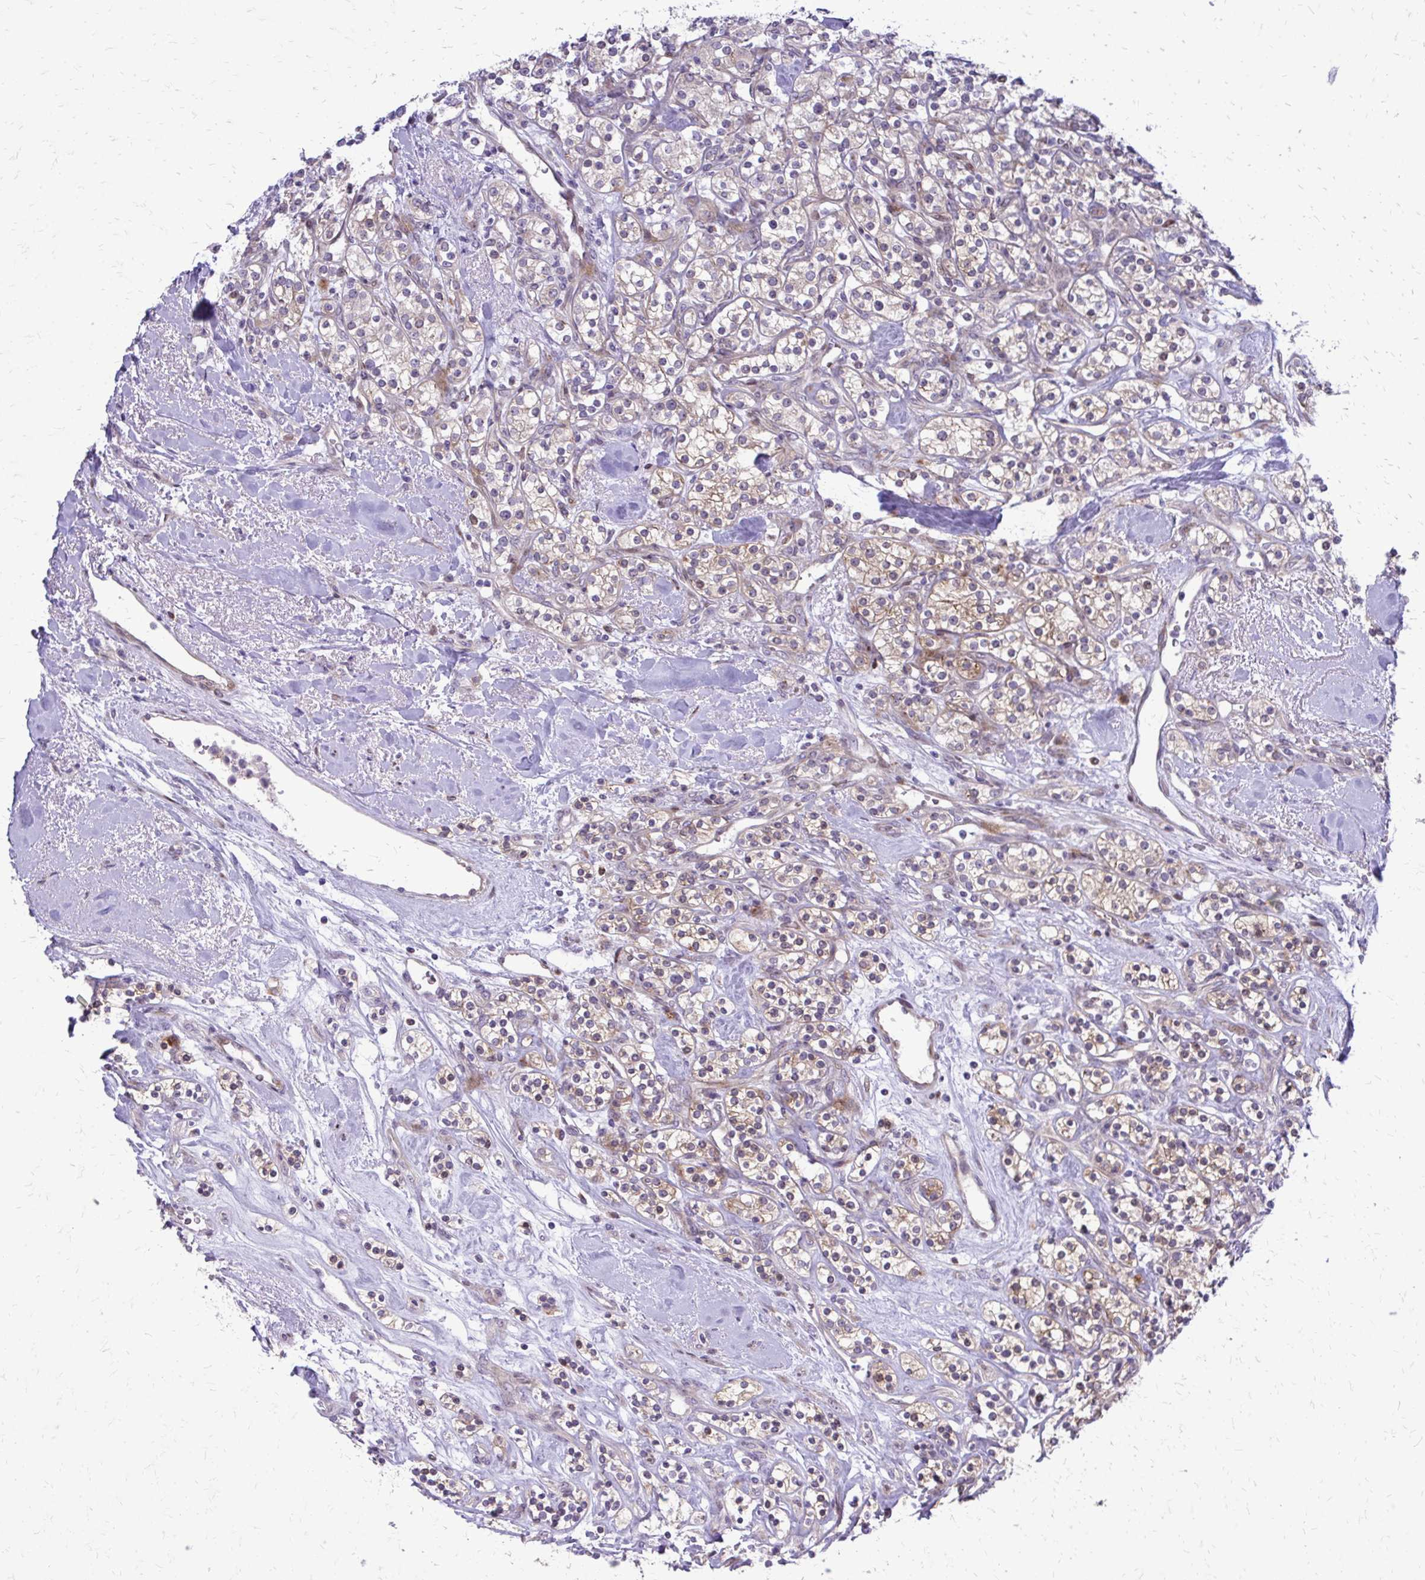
{"staining": {"intensity": "weak", "quantity": "25%-75%", "location": "cytoplasmic/membranous"}, "tissue": "renal cancer", "cell_type": "Tumor cells", "image_type": "cancer", "snomed": [{"axis": "morphology", "description": "Adenocarcinoma, NOS"}, {"axis": "topography", "description": "Kidney"}], "caption": "This image displays IHC staining of human adenocarcinoma (renal), with low weak cytoplasmic/membranous expression in approximately 25%-75% of tumor cells.", "gene": "PPDPFL", "patient": {"sex": "male", "age": 77}}